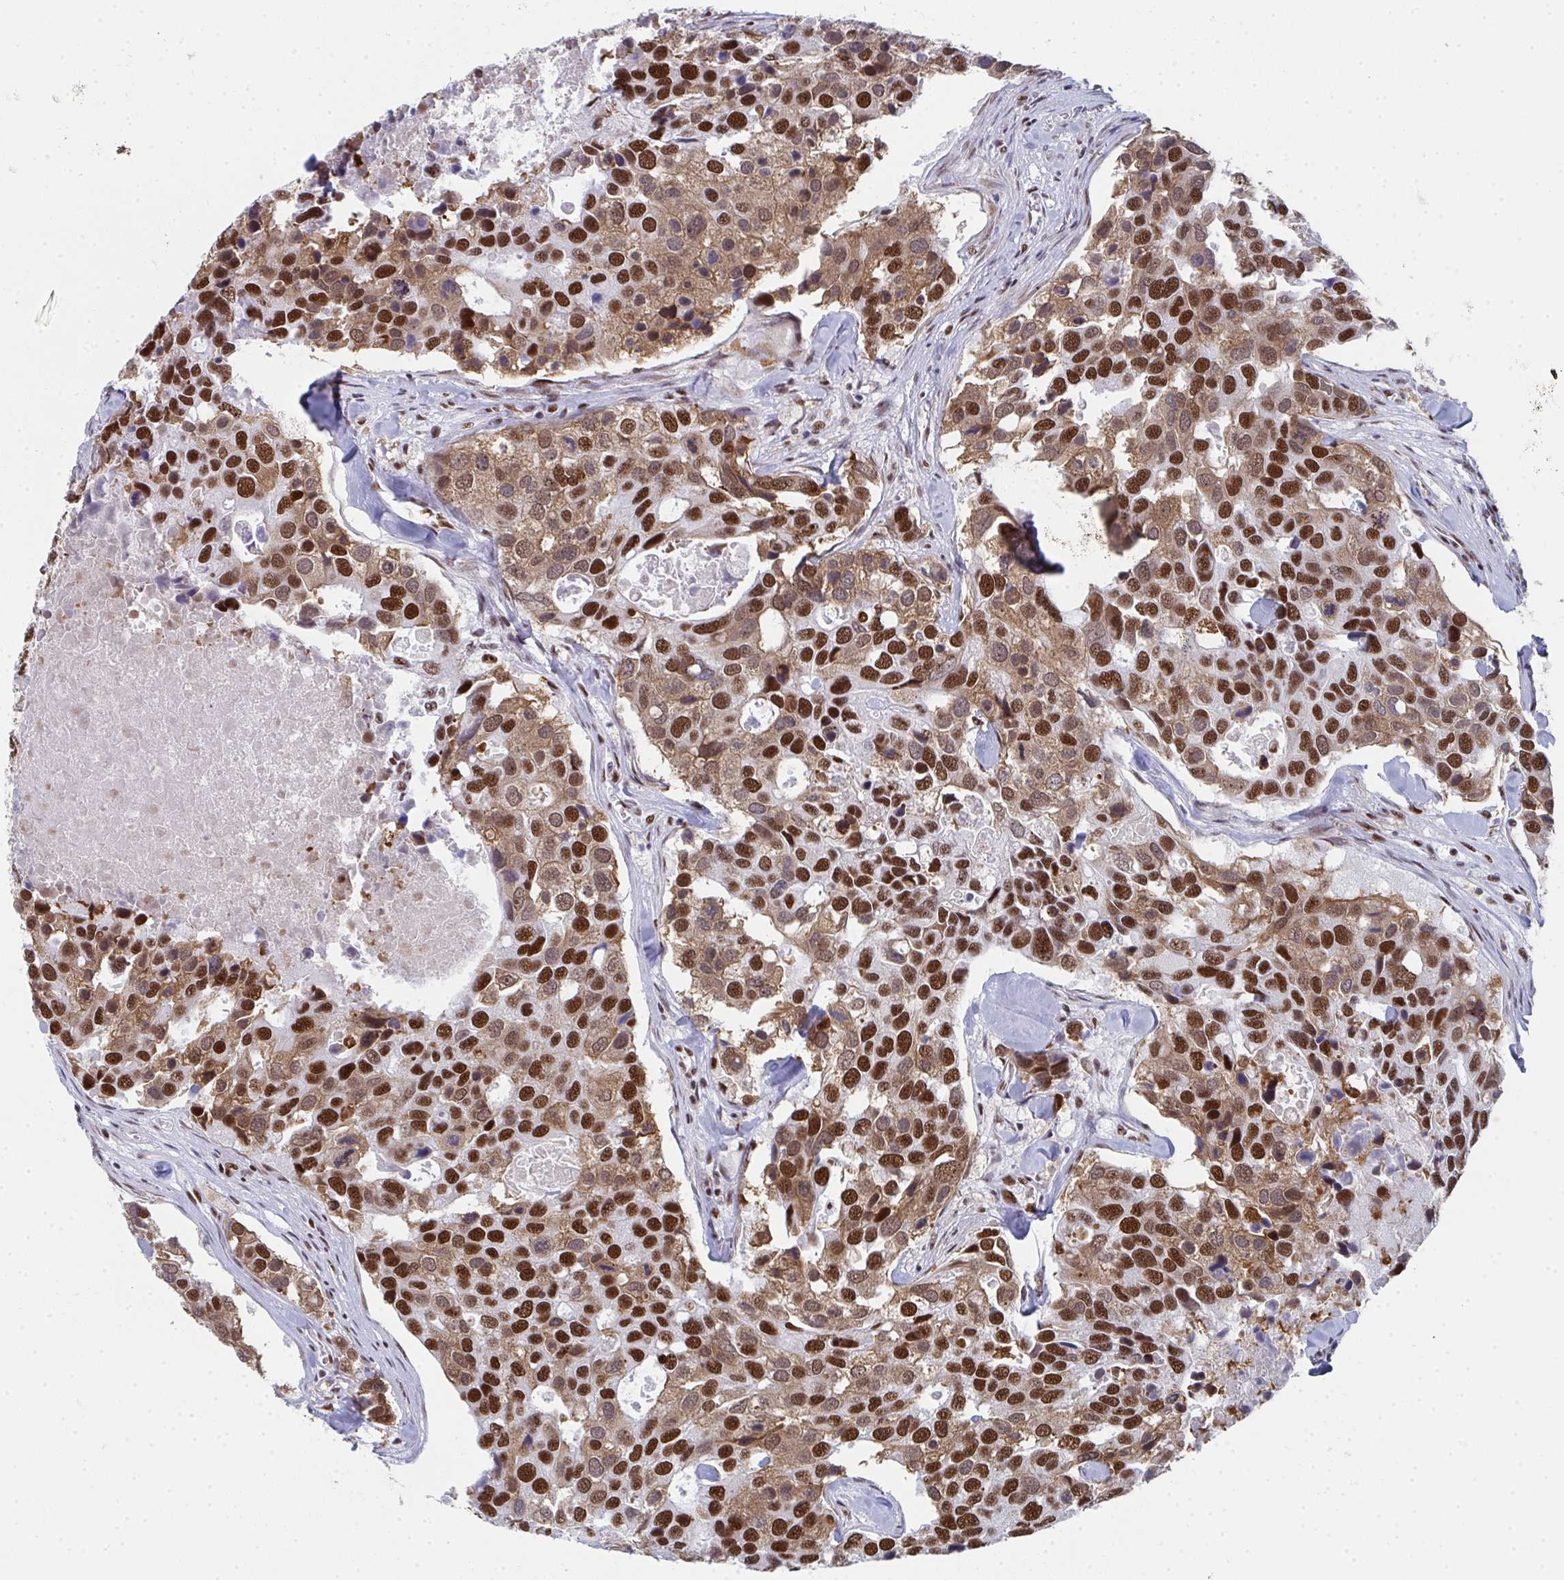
{"staining": {"intensity": "strong", "quantity": ">75%", "location": "cytoplasmic/membranous,nuclear"}, "tissue": "breast cancer", "cell_type": "Tumor cells", "image_type": "cancer", "snomed": [{"axis": "morphology", "description": "Duct carcinoma"}, {"axis": "topography", "description": "Breast"}], "caption": "Protein staining by IHC shows strong cytoplasmic/membranous and nuclear staining in approximately >75% of tumor cells in intraductal carcinoma (breast). (DAB IHC with brightfield microscopy, high magnification).", "gene": "SNRNP70", "patient": {"sex": "female", "age": 83}}